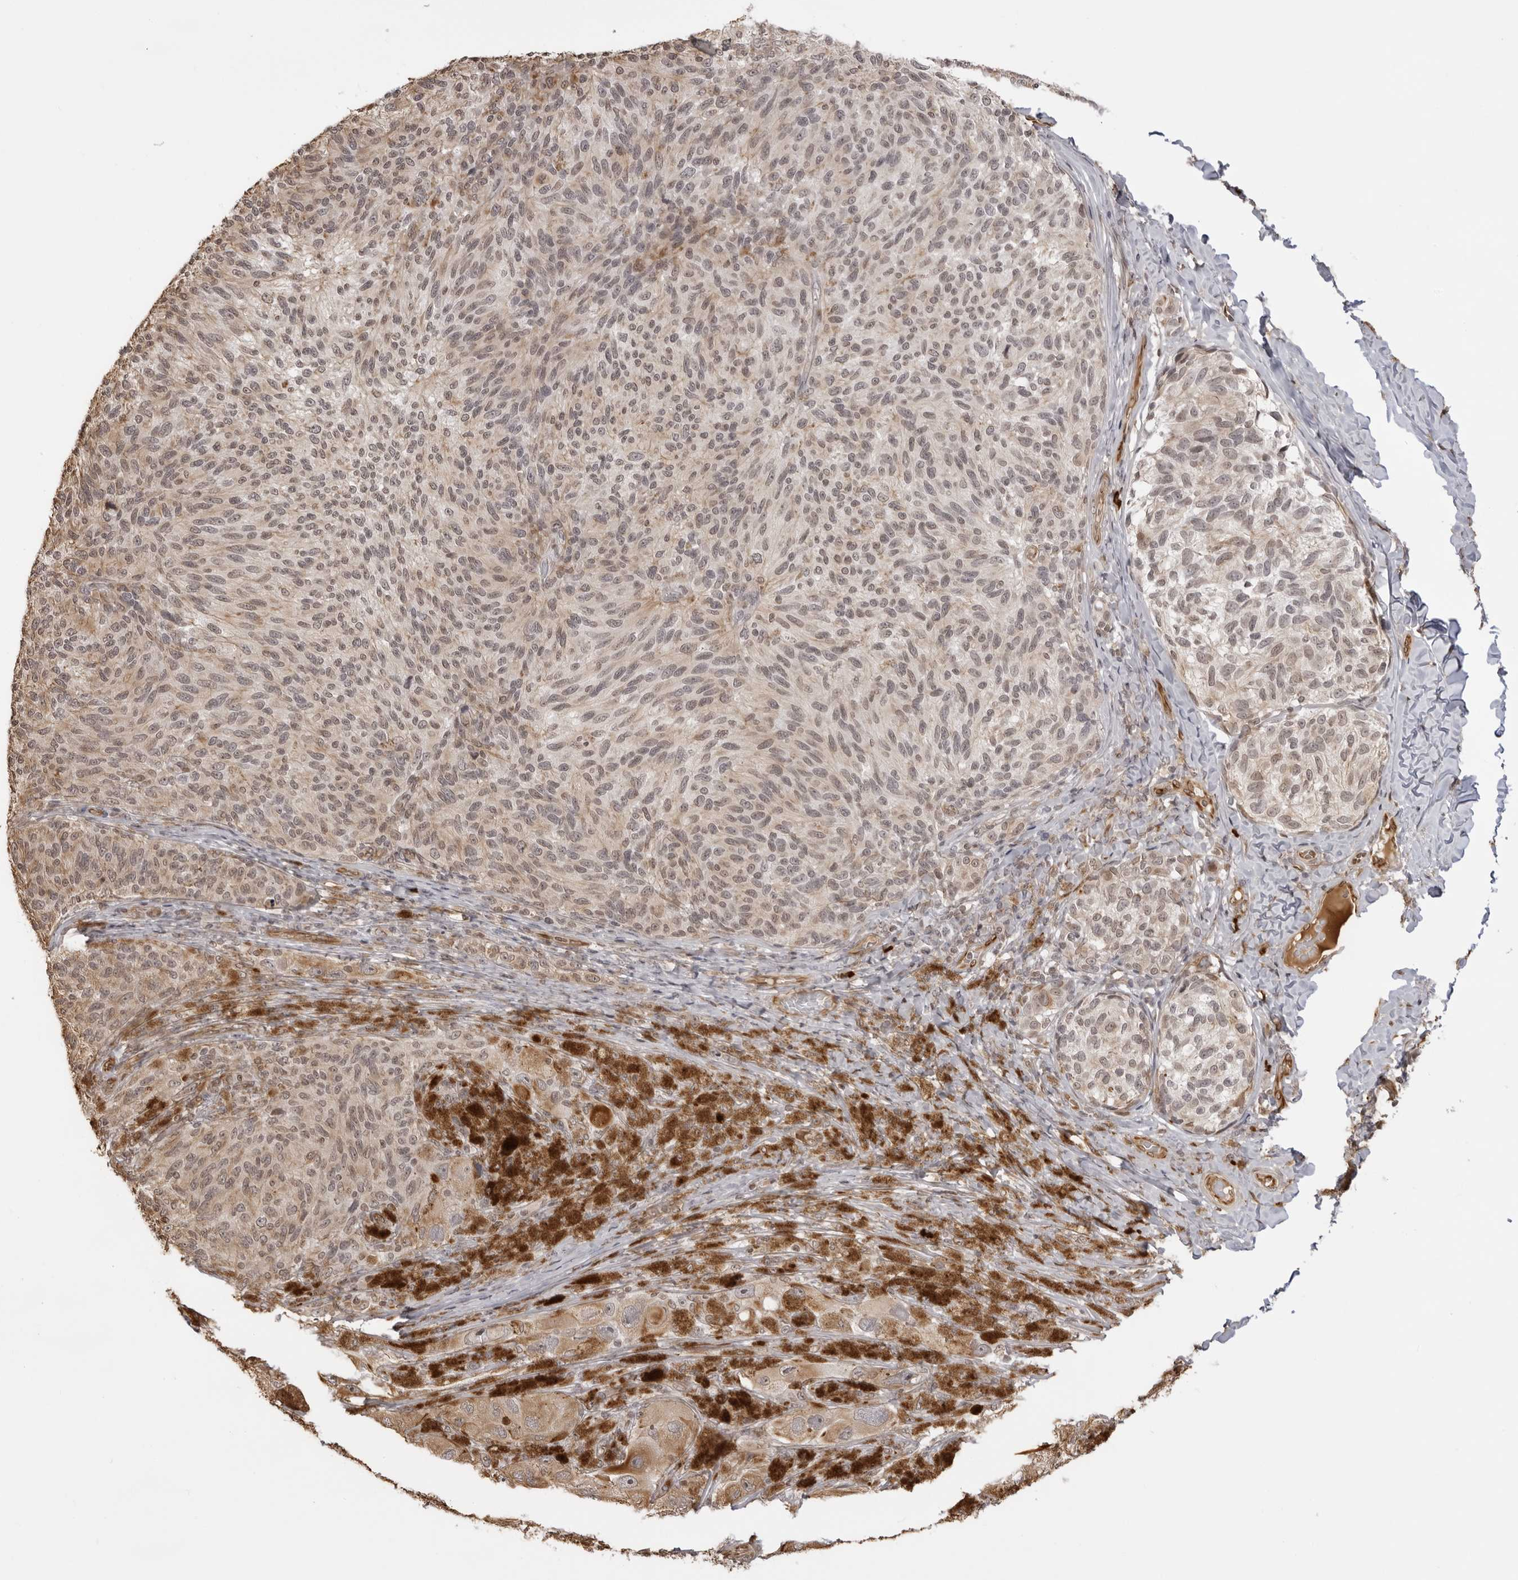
{"staining": {"intensity": "weak", "quantity": "<25%", "location": "cytoplasmic/membranous"}, "tissue": "melanoma", "cell_type": "Tumor cells", "image_type": "cancer", "snomed": [{"axis": "morphology", "description": "Malignant melanoma, NOS"}, {"axis": "topography", "description": "Skin"}], "caption": "An immunohistochemistry (IHC) micrograph of malignant melanoma is shown. There is no staining in tumor cells of malignant melanoma. Nuclei are stained in blue.", "gene": "DYNLT5", "patient": {"sex": "female", "age": 73}}